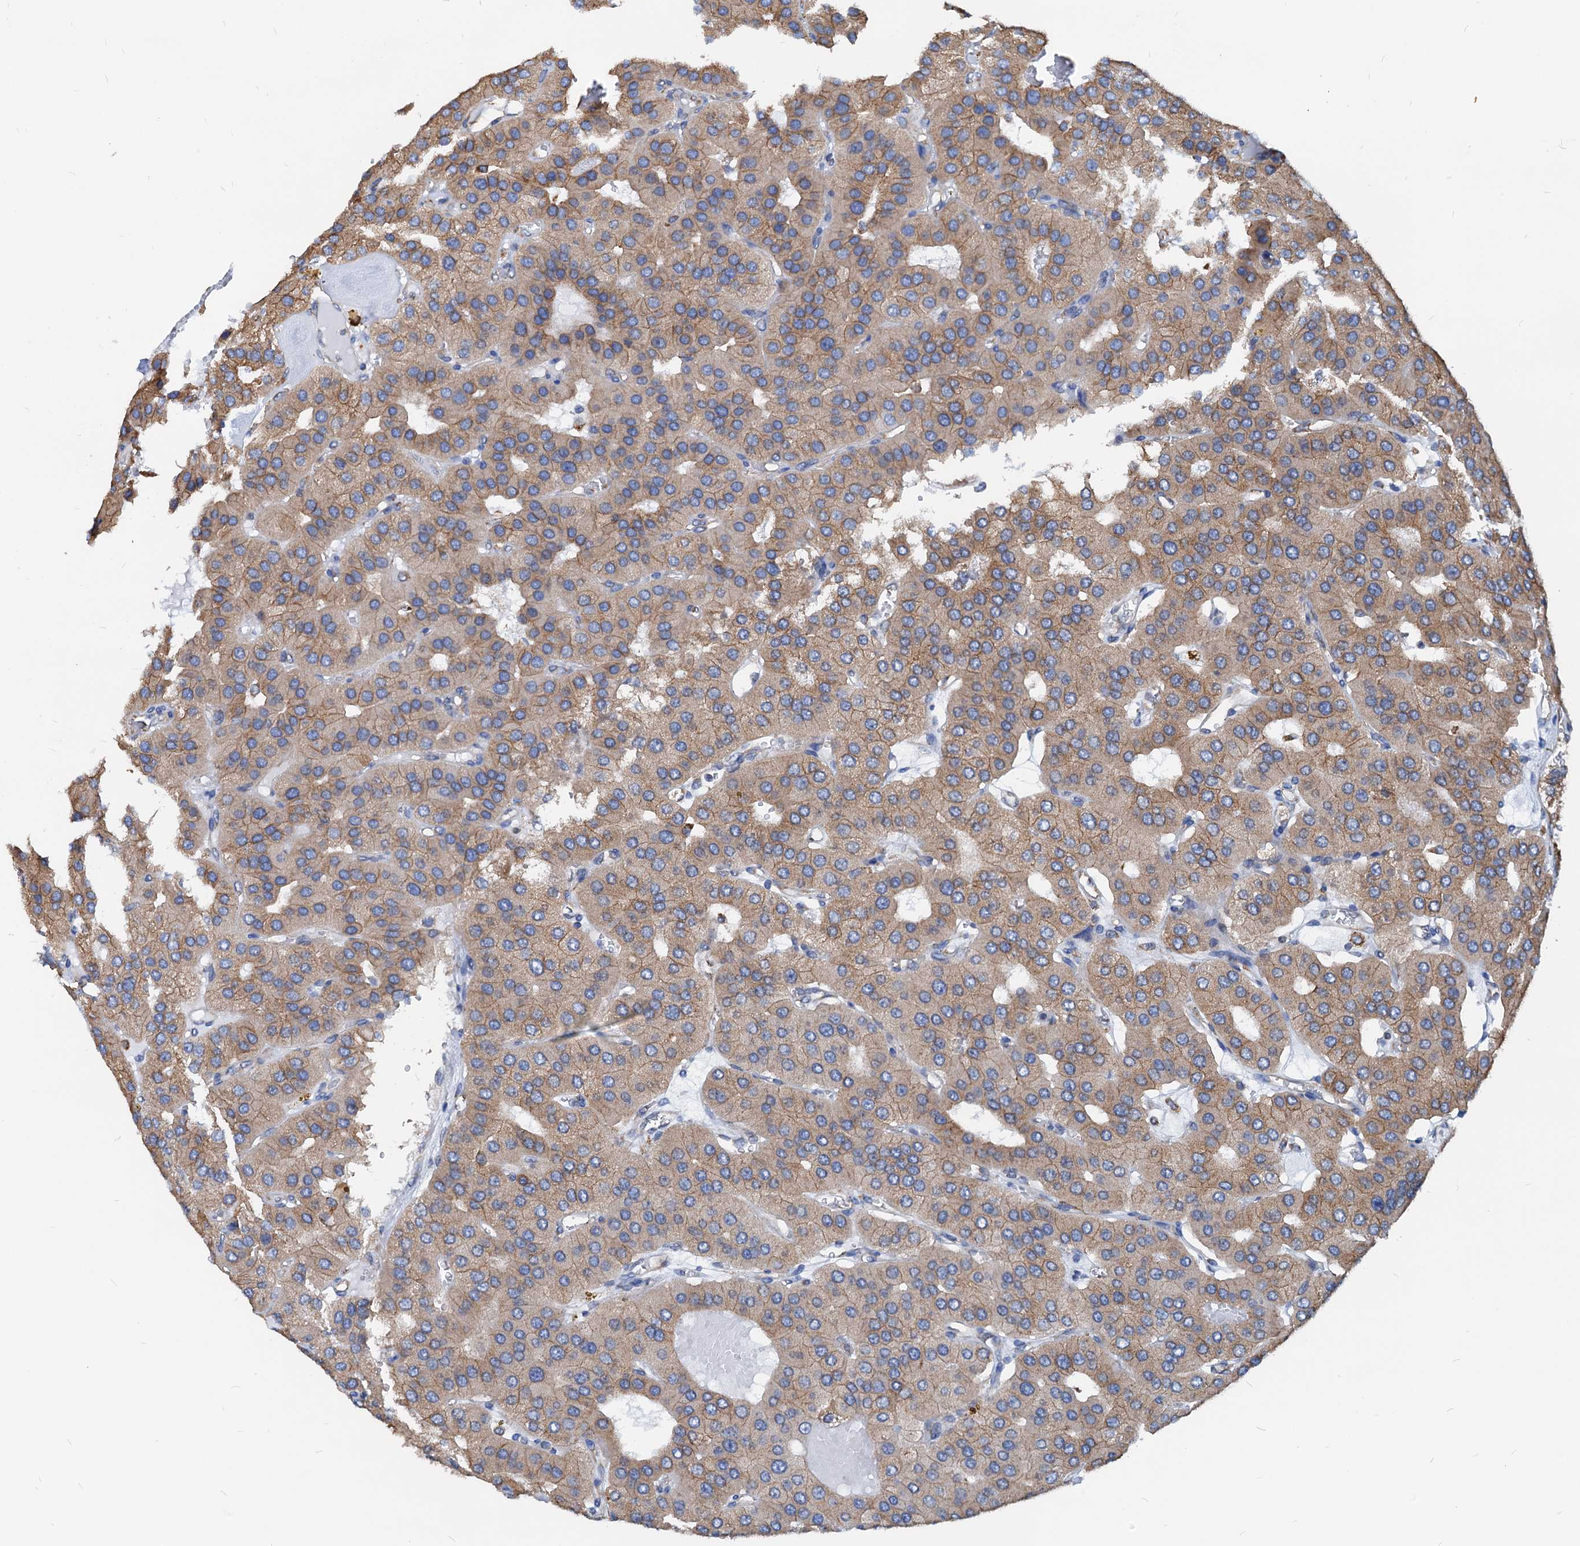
{"staining": {"intensity": "moderate", "quantity": ">75%", "location": "cytoplasmic/membranous"}, "tissue": "parathyroid gland", "cell_type": "Glandular cells", "image_type": "normal", "snomed": [{"axis": "morphology", "description": "Normal tissue, NOS"}, {"axis": "morphology", "description": "Adenoma, NOS"}, {"axis": "topography", "description": "Parathyroid gland"}], "caption": "Parathyroid gland was stained to show a protein in brown. There is medium levels of moderate cytoplasmic/membranous staining in approximately >75% of glandular cells. The protein is shown in brown color, while the nuclei are stained blue.", "gene": "HSPA5", "patient": {"sex": "female", "age": 86}}